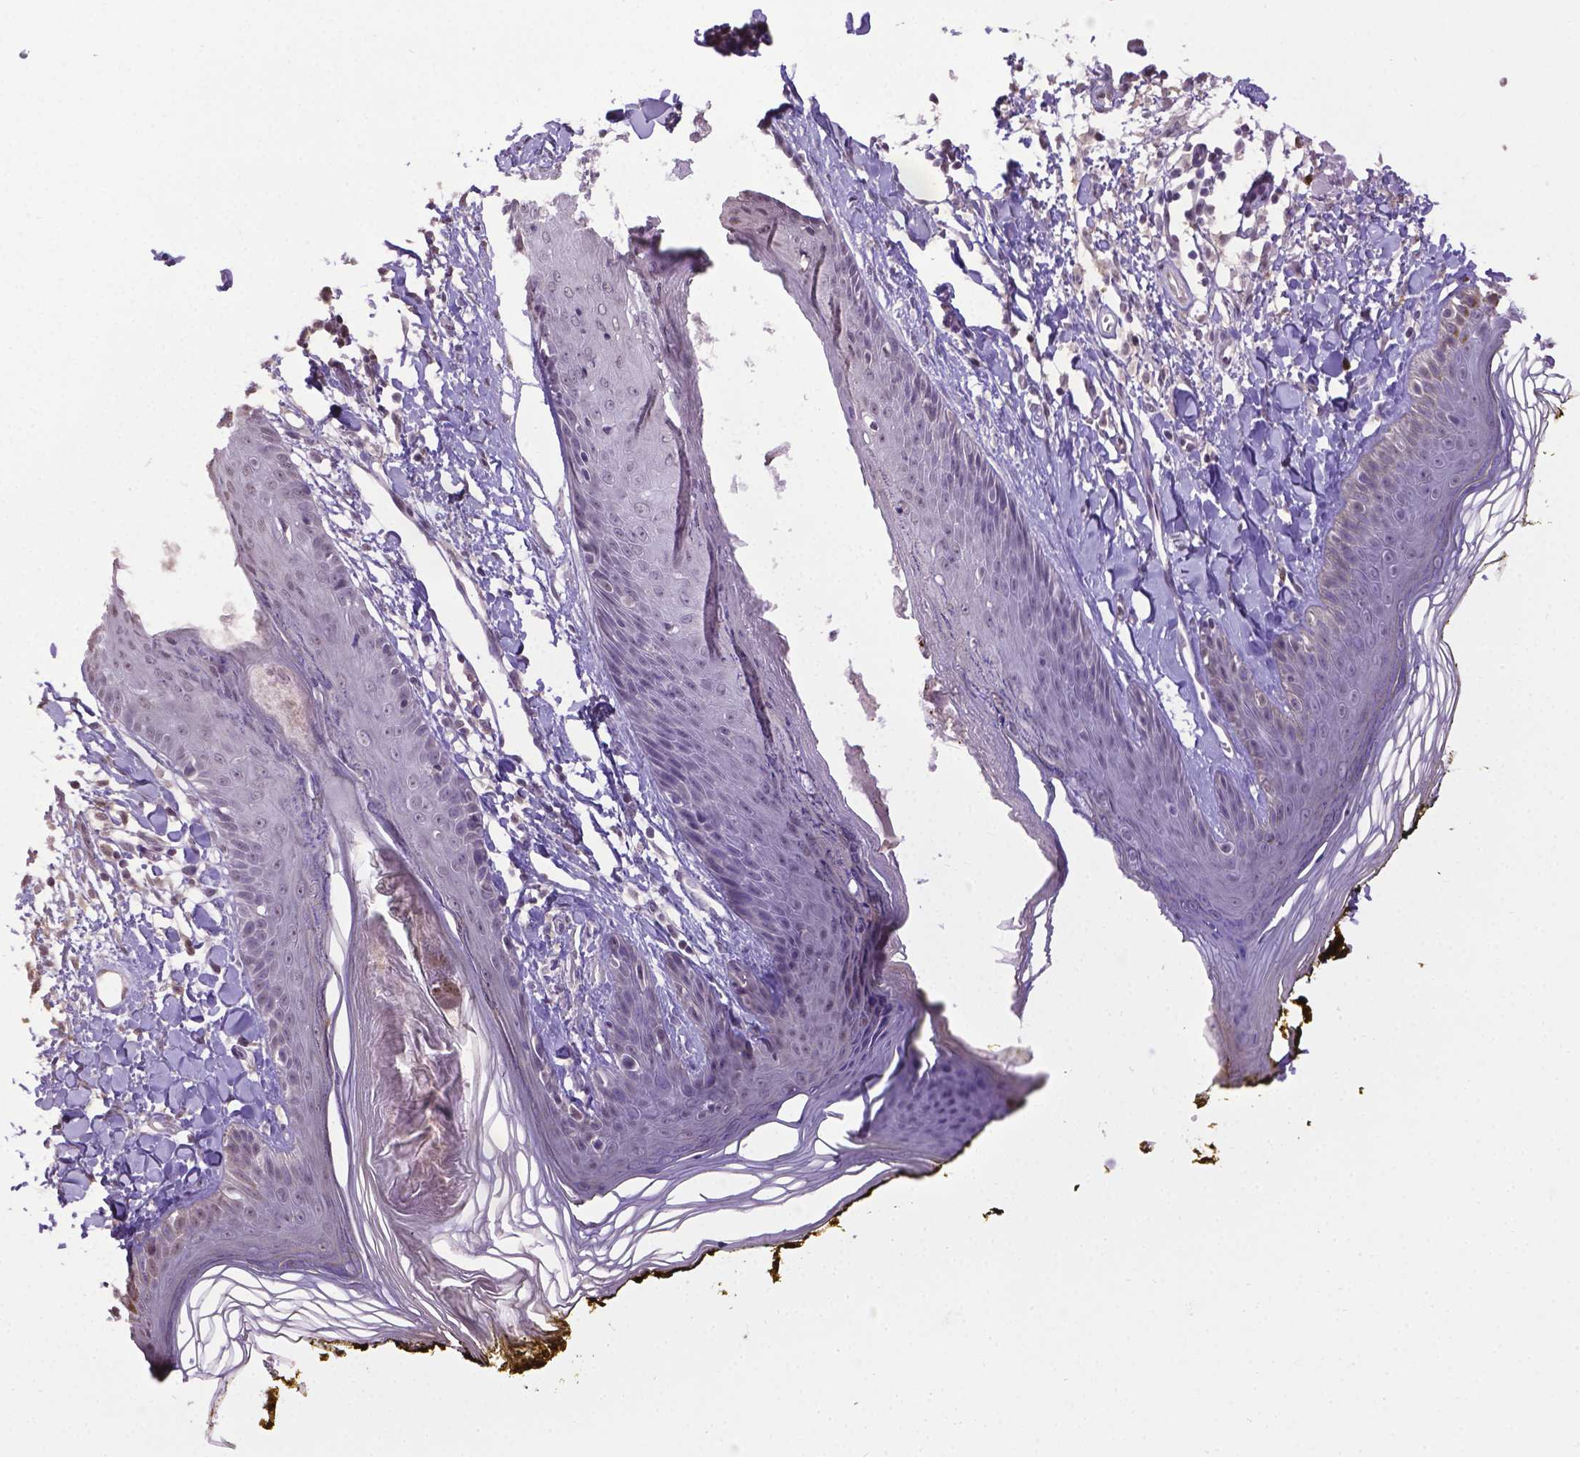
{"staining": {"intensity": "negative", "quantity": "none", "location": "none"}, "tissue": "skin", "cell_type": "Fibroblasts", "image_type": "normal", "snomed": [{"axis": "morphology", "description": "Normal tissue, NOS"}, {"axis": "topography", "description": "Skin"}], "caption": "Skin stained for a protein using IHC reveals no expression fibroblasts.", "gene": "CPM", "patient": {"sex": "male", "age": 76}}